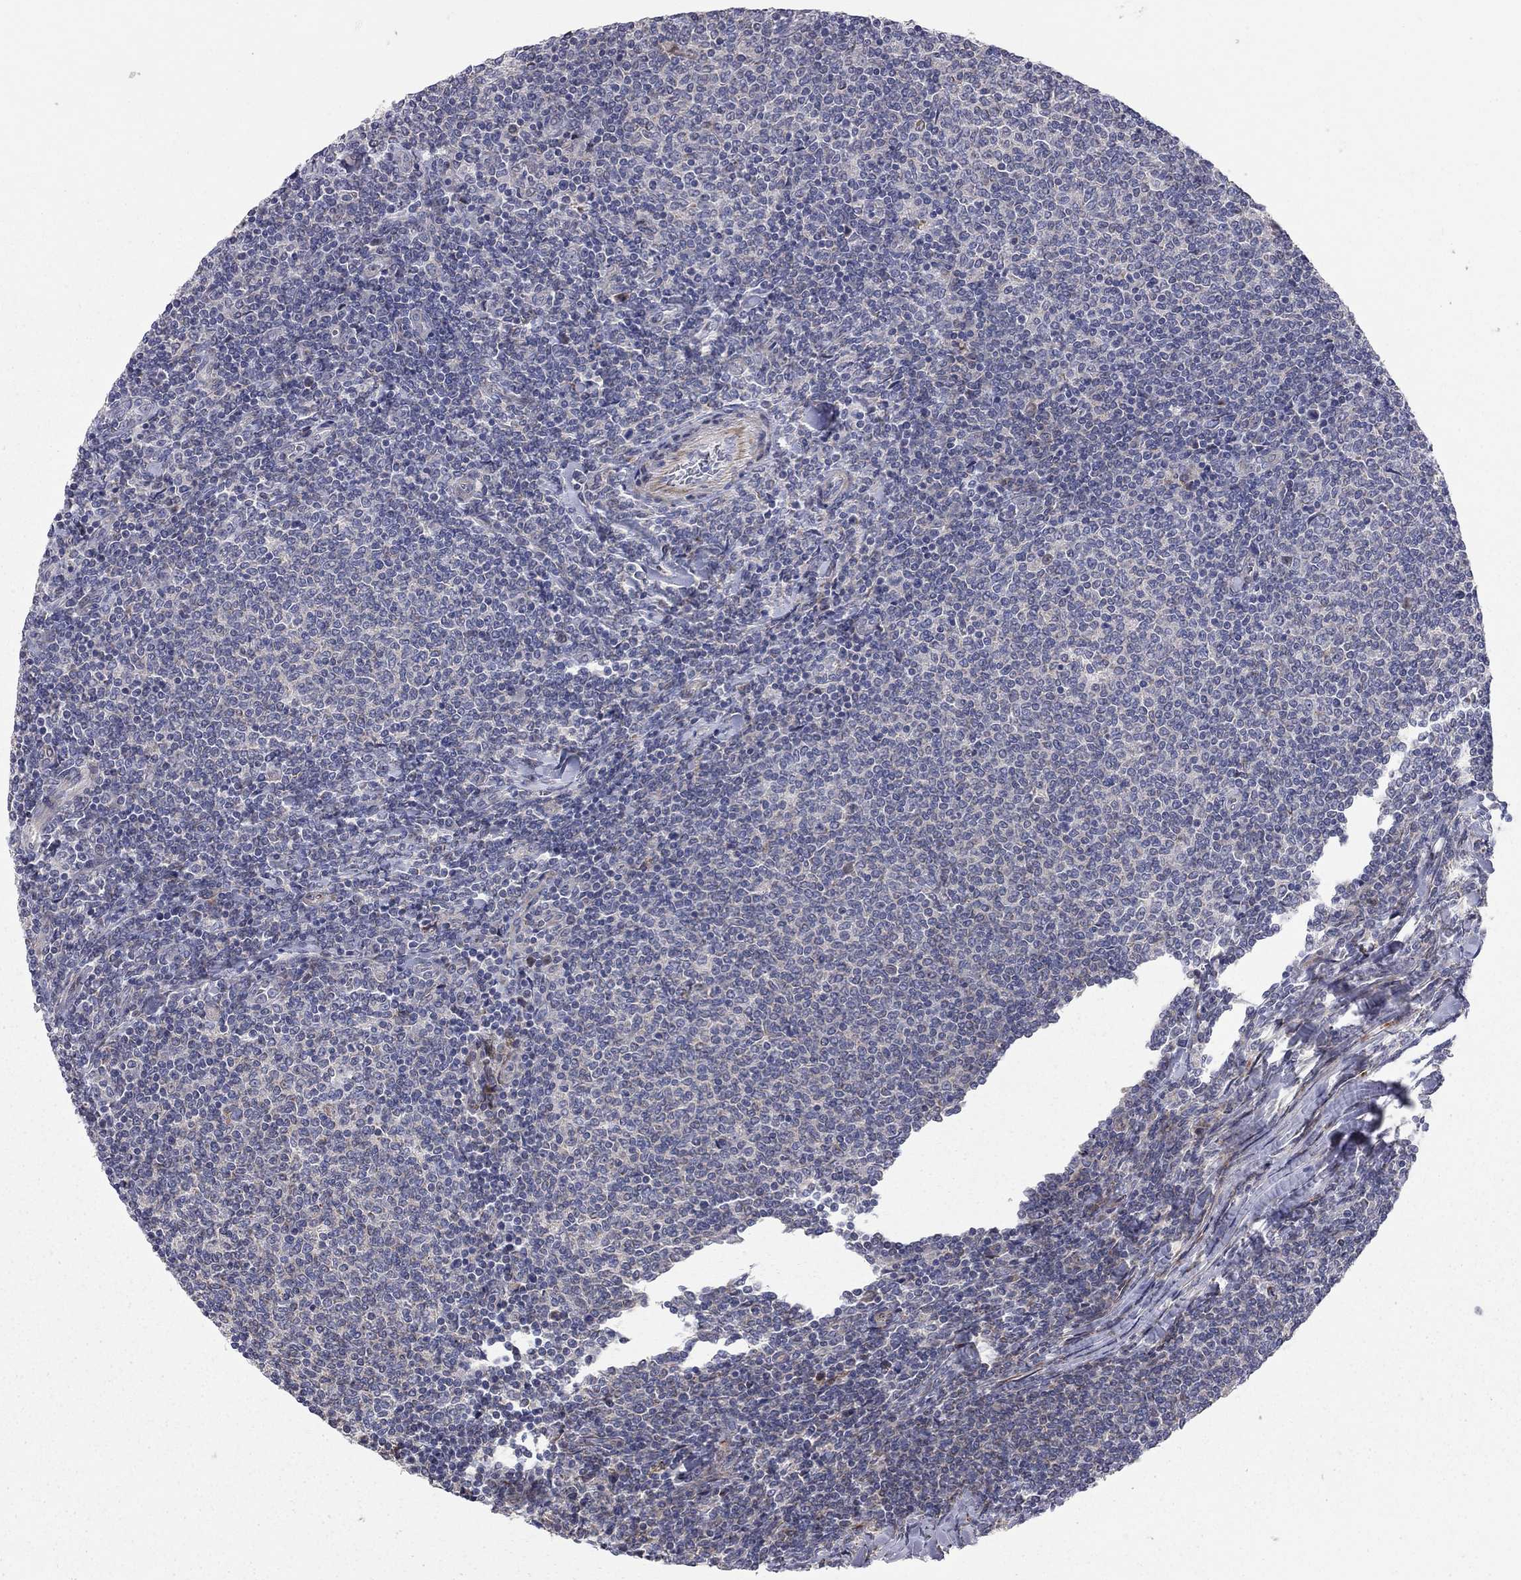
{"staining": {"intensity": "negative", "quantity": "none", "location": "none"}, "tissue": "lymphoma", "cell_type": "Tumor cells", "image_type": "cancer", "snomed": [{"axis": "morphology", "description": "Malignant lymphoma, non-Hodgkin's type, Low grade"}, {"axis": "topography", "description": "Lymph node"}], "caption": "Image shows no protein staining in tumor cells of lymphoma tissue.", "gene": "KANSL1L", "patient": {"sex": "male", "age": 52}}